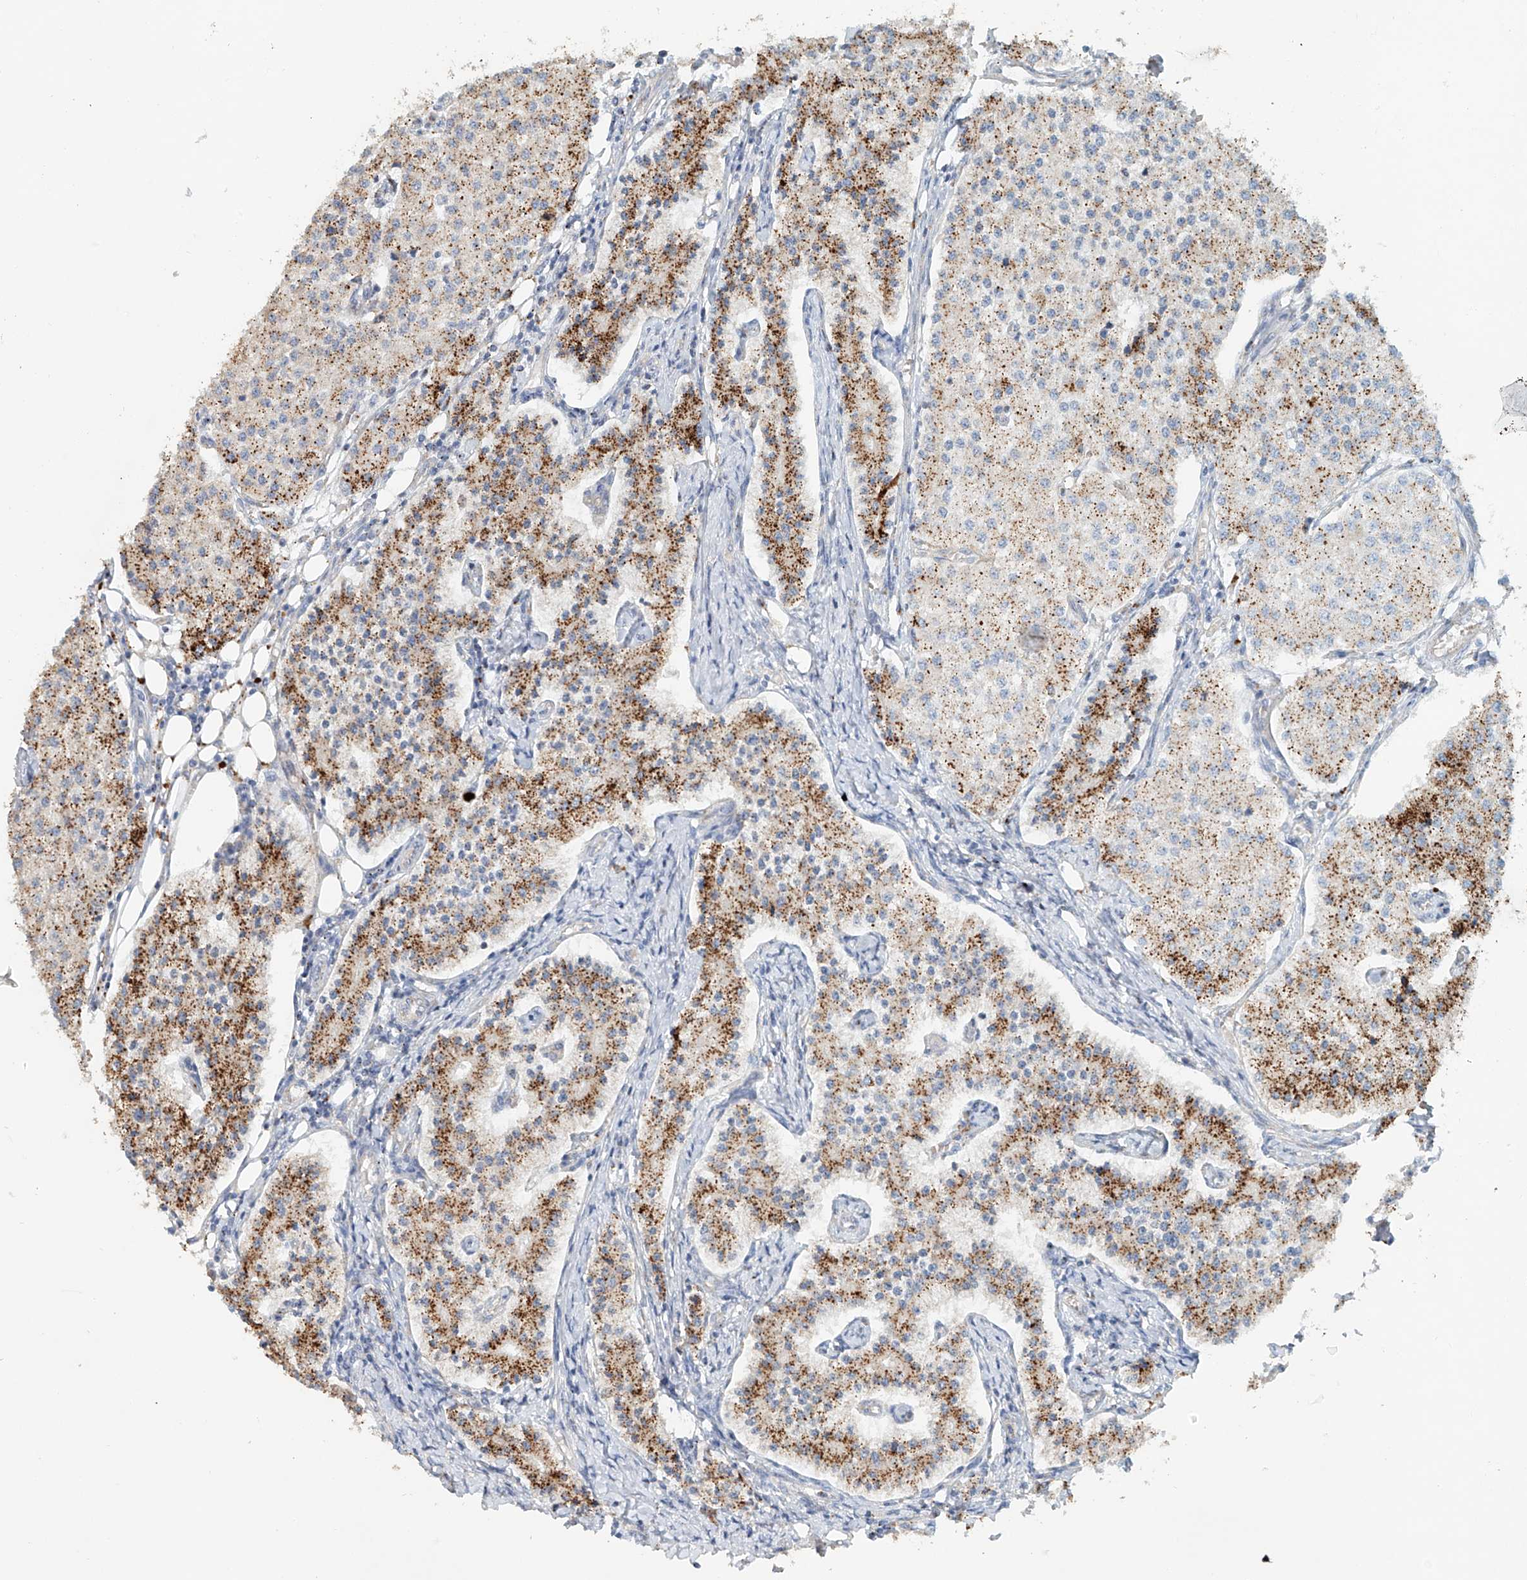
{"staining": {"intensity": "moderate", "quantity": "25%-75%", "location": "cytoplasmic/membranous"}, "tissue": "carcinoid", "cell_type": "Tumor cells", "image_type": "cancer", "snomed": [{"axis": "morphology", "description": "Carcinoid, malignant, NOS"}, {"axis": "topography", "description": "Colon"}], "caption": "Immunohistochemistry (IHC) image of human carcinoid stained for a protein (brown), which reveals medium levels of moderate cytoplasmic/membranous positivity in about 25%-75% of tumor cells.", "gene": "TRIM47", "patient": {"sex": "female", "age": 52}}